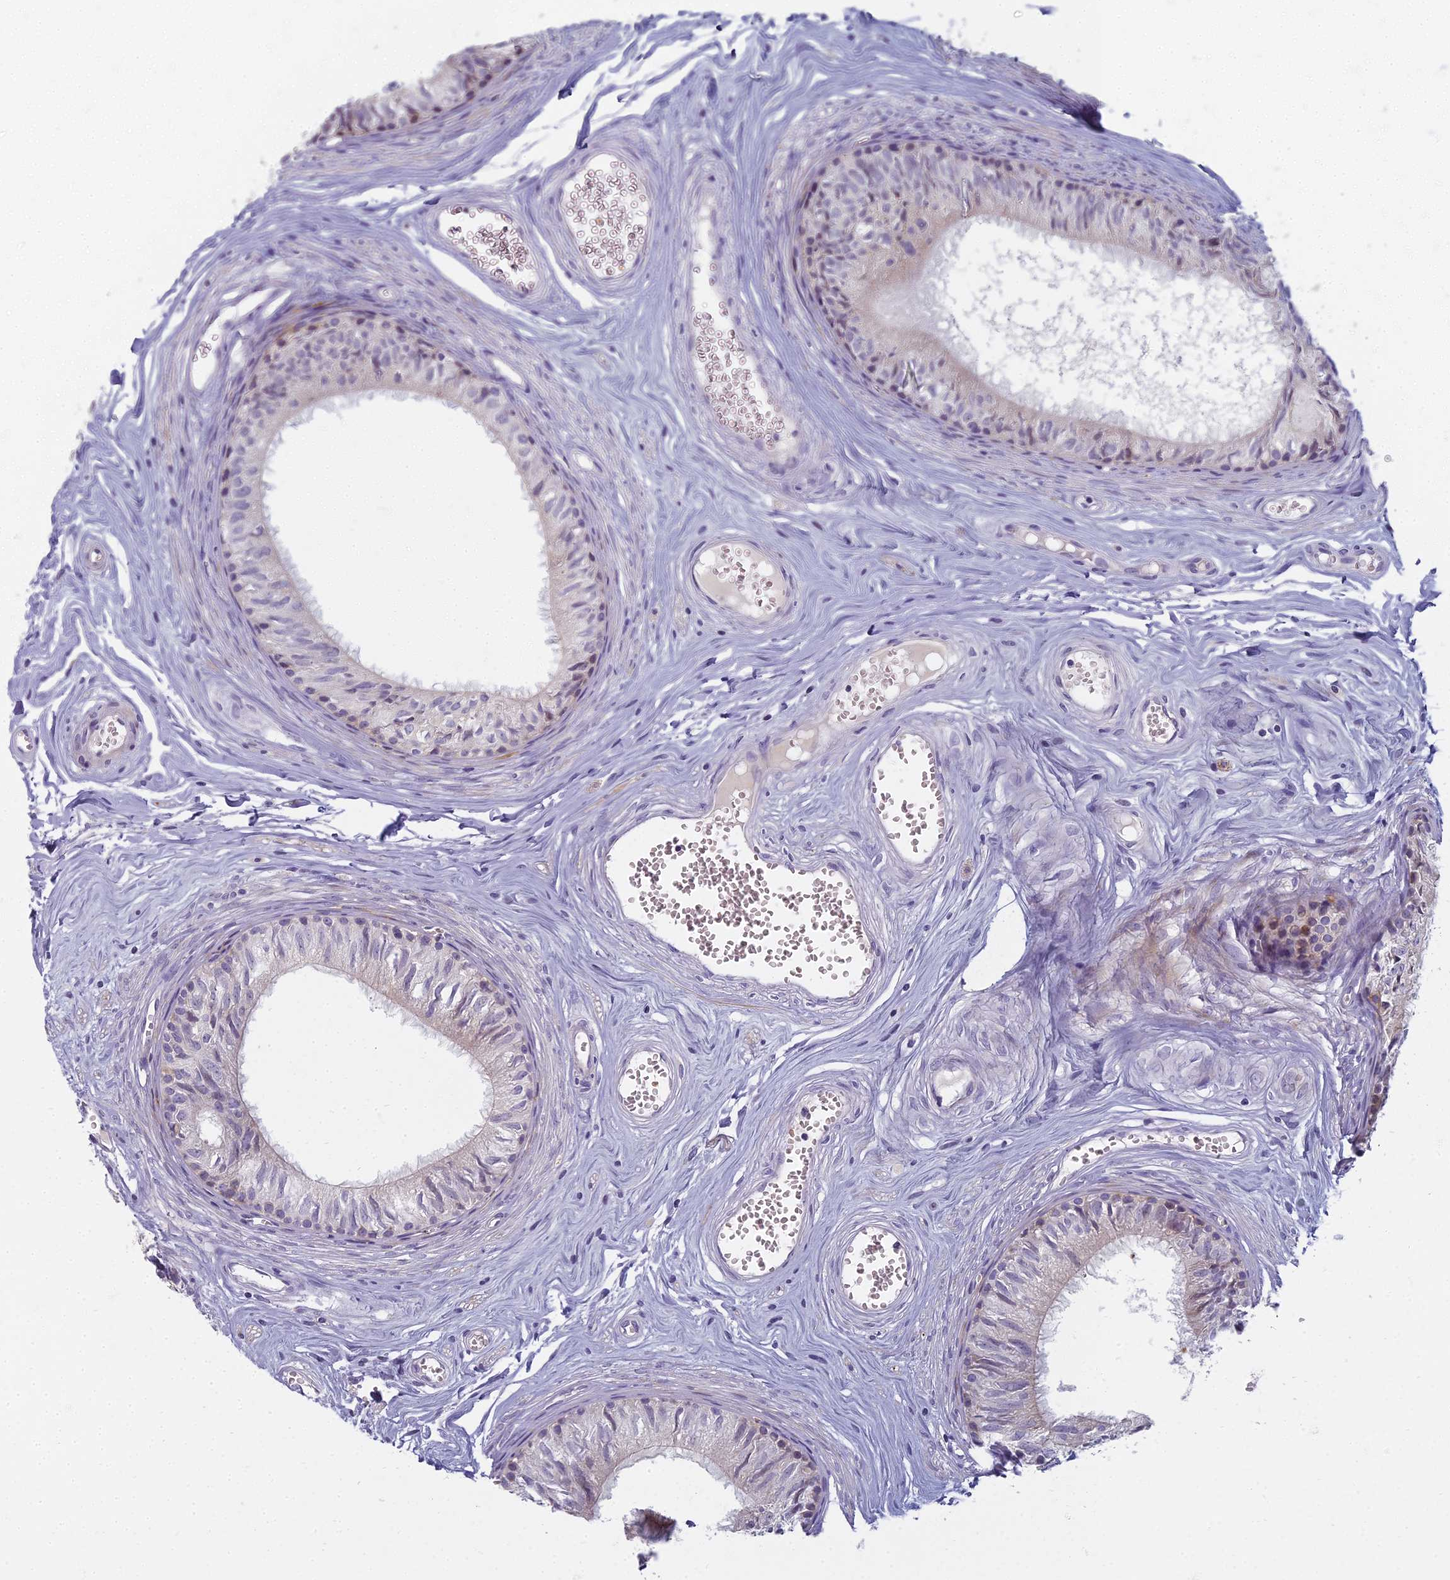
{"staining": {"intensity": "weak", "quantity": "<25%", "location": "cytoplasmic/membranous"}, "tissue": "epididymis", "cell_type": "Glandular cells", "image_type": "normal", "snomed": [{"axis": "morphology", "description": "Normal tissue, NOS"}, {"axis": "topography", "description": "Epididymis"}], "caption": "IHC of unremarkable human epididymis demonstrates no positivity in glandular cells. (DAB immunohistochemistry, high magnification).", "gene": "ARL15", "patient": {"sex": "male", "age": 36}}